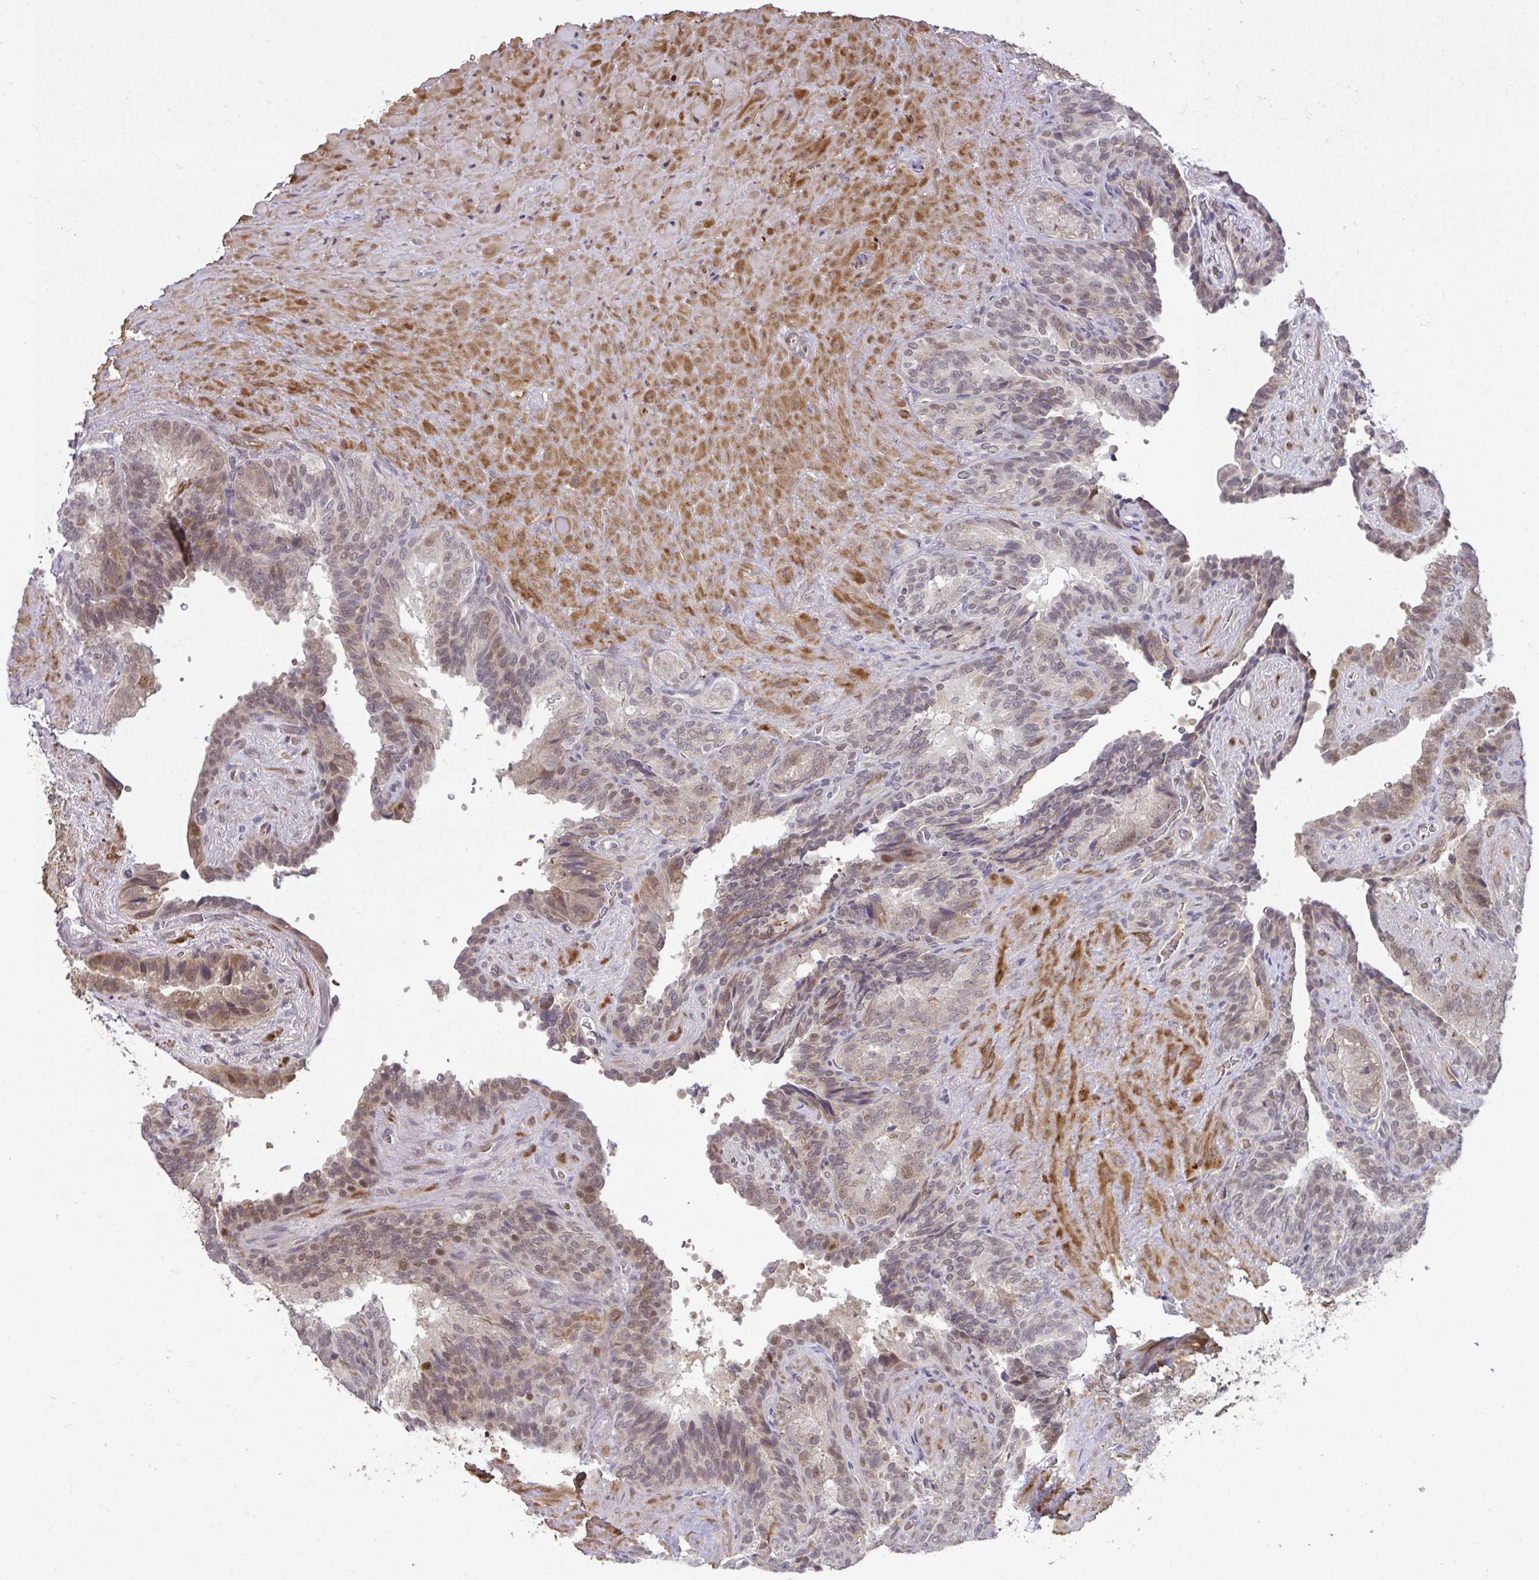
{"staining": {"intensity": "moderate", "quantity": "25%-75%", "location": "cytoplasmic/membranous,nuclear"}, "tissue": "seminal vesicle", "cell_type": "Glandular cells", "image_type": "normal", "snomed": [{"axis": "morphology", "description": "Normal tissue, NOS"}, {"axis": "topography", "description": "Seminal veicle"}], "caption": "Unremarkable seminal vesicle was stained to show a protein in brown. There is medium levels of moderate cytoplasmic/membranous,nuclear positivity in approximately 25%-75% of glandular cells.", "gene": "ZSCAN9", "patient": {"sex": "male", "age": 60}}